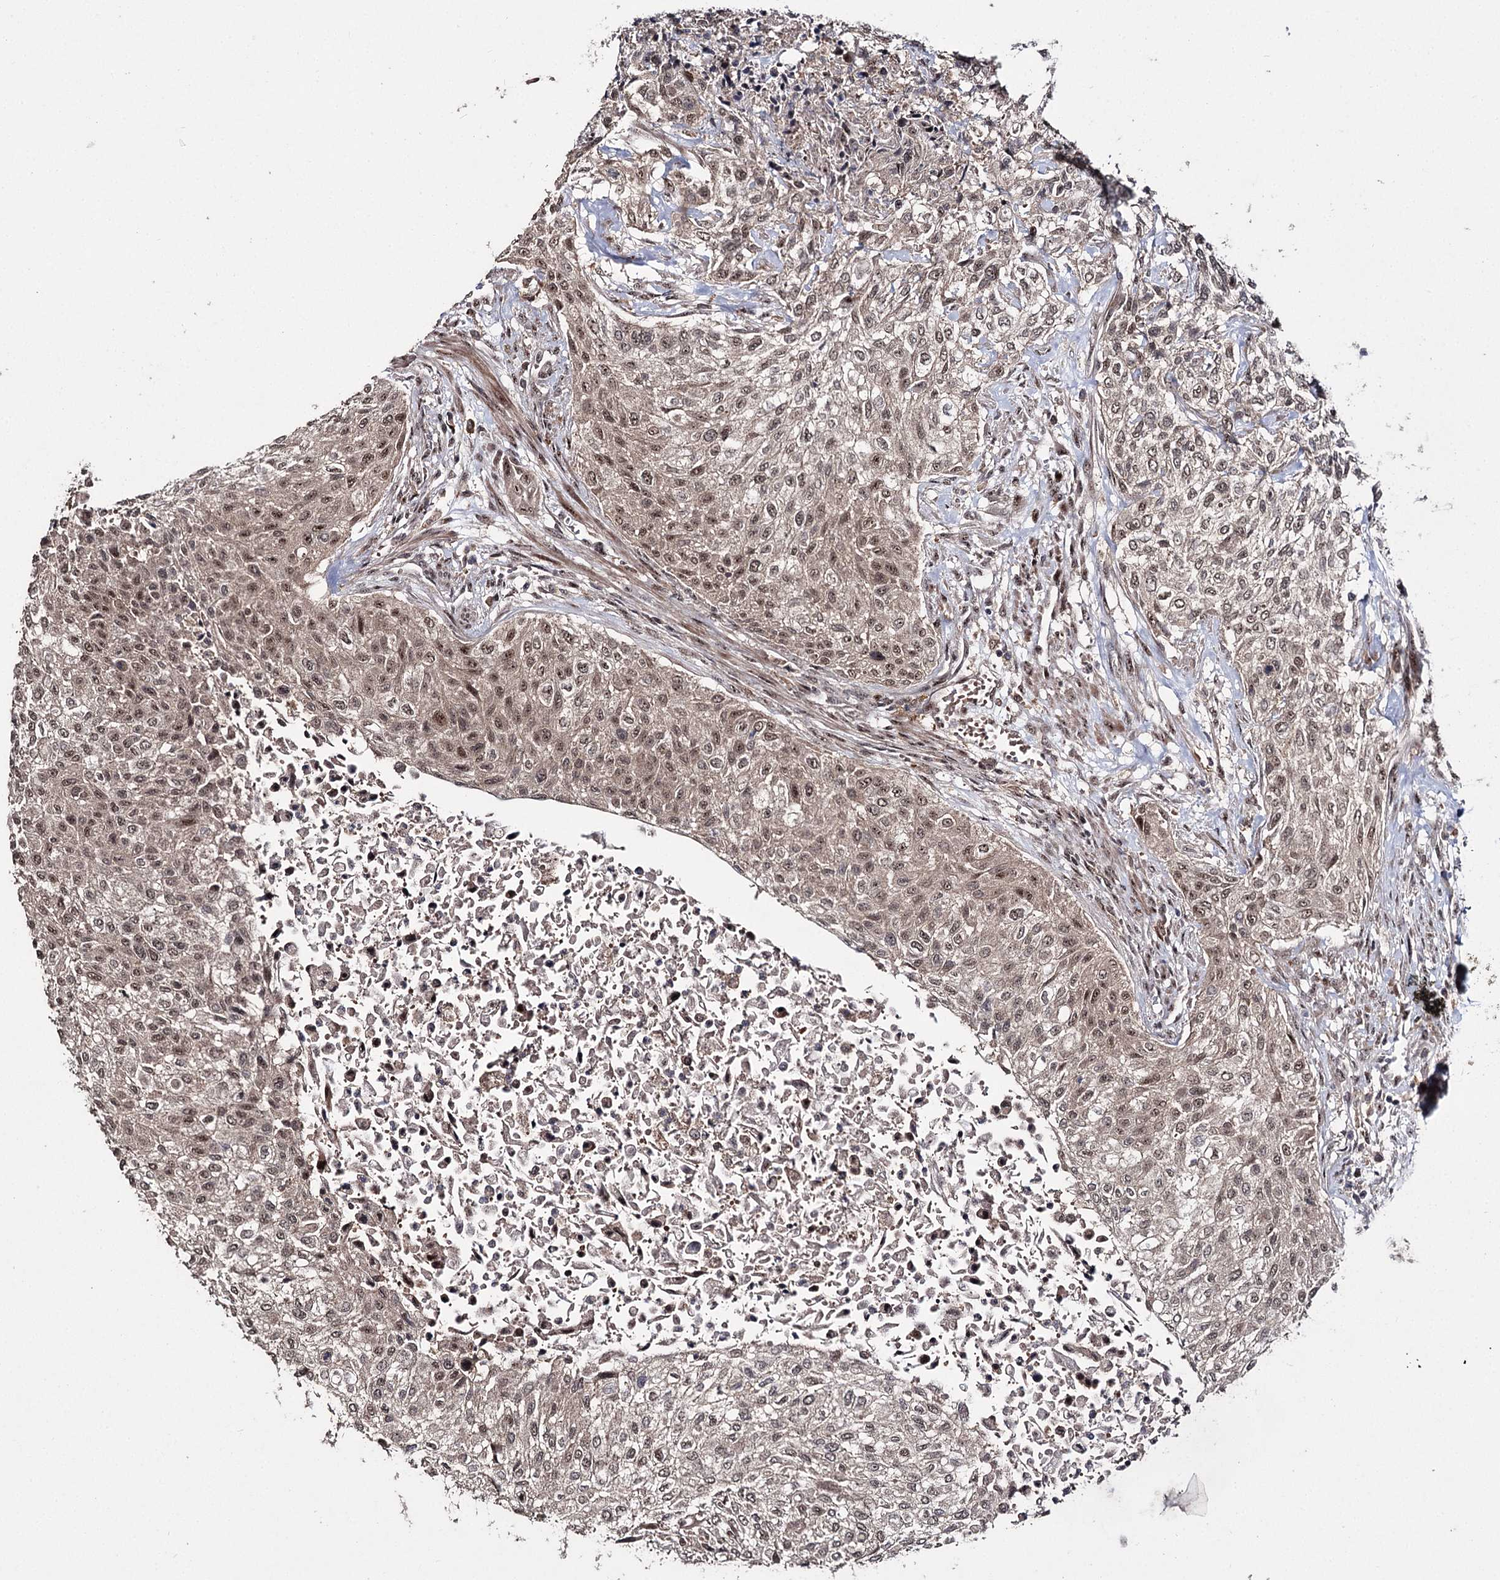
{"staining": {"intensity": "moderate", "quantity": ">75%", "location": "cytoplasmic/membranous,nuclear"}, "tissue": "urothelial cancer", "cell_type": "Tumor cells", "image_type": "cancer", "snomed": [{"axis": "morphology", "description": "Normal tissue, NOS"}, {"axis": "morphology", "description": "Urothelial carcinoma, NOS"}, {"axis": "topography", "description": "Urinary bladder"}, {"axis": "topography", "description": "Peripheral nerve tissue"}], "caption": "This histopathology image displays transitional cell carcinoma stained with immunohistochemistry to label a protein in brown. The cytoplasmic/membranous and nuclear of tumor cells show moderate positivity for the protein. Nuclei are counter-stained blue.", "gene": "MKNK2", "patient": {"sex": "male", "age": 35}}